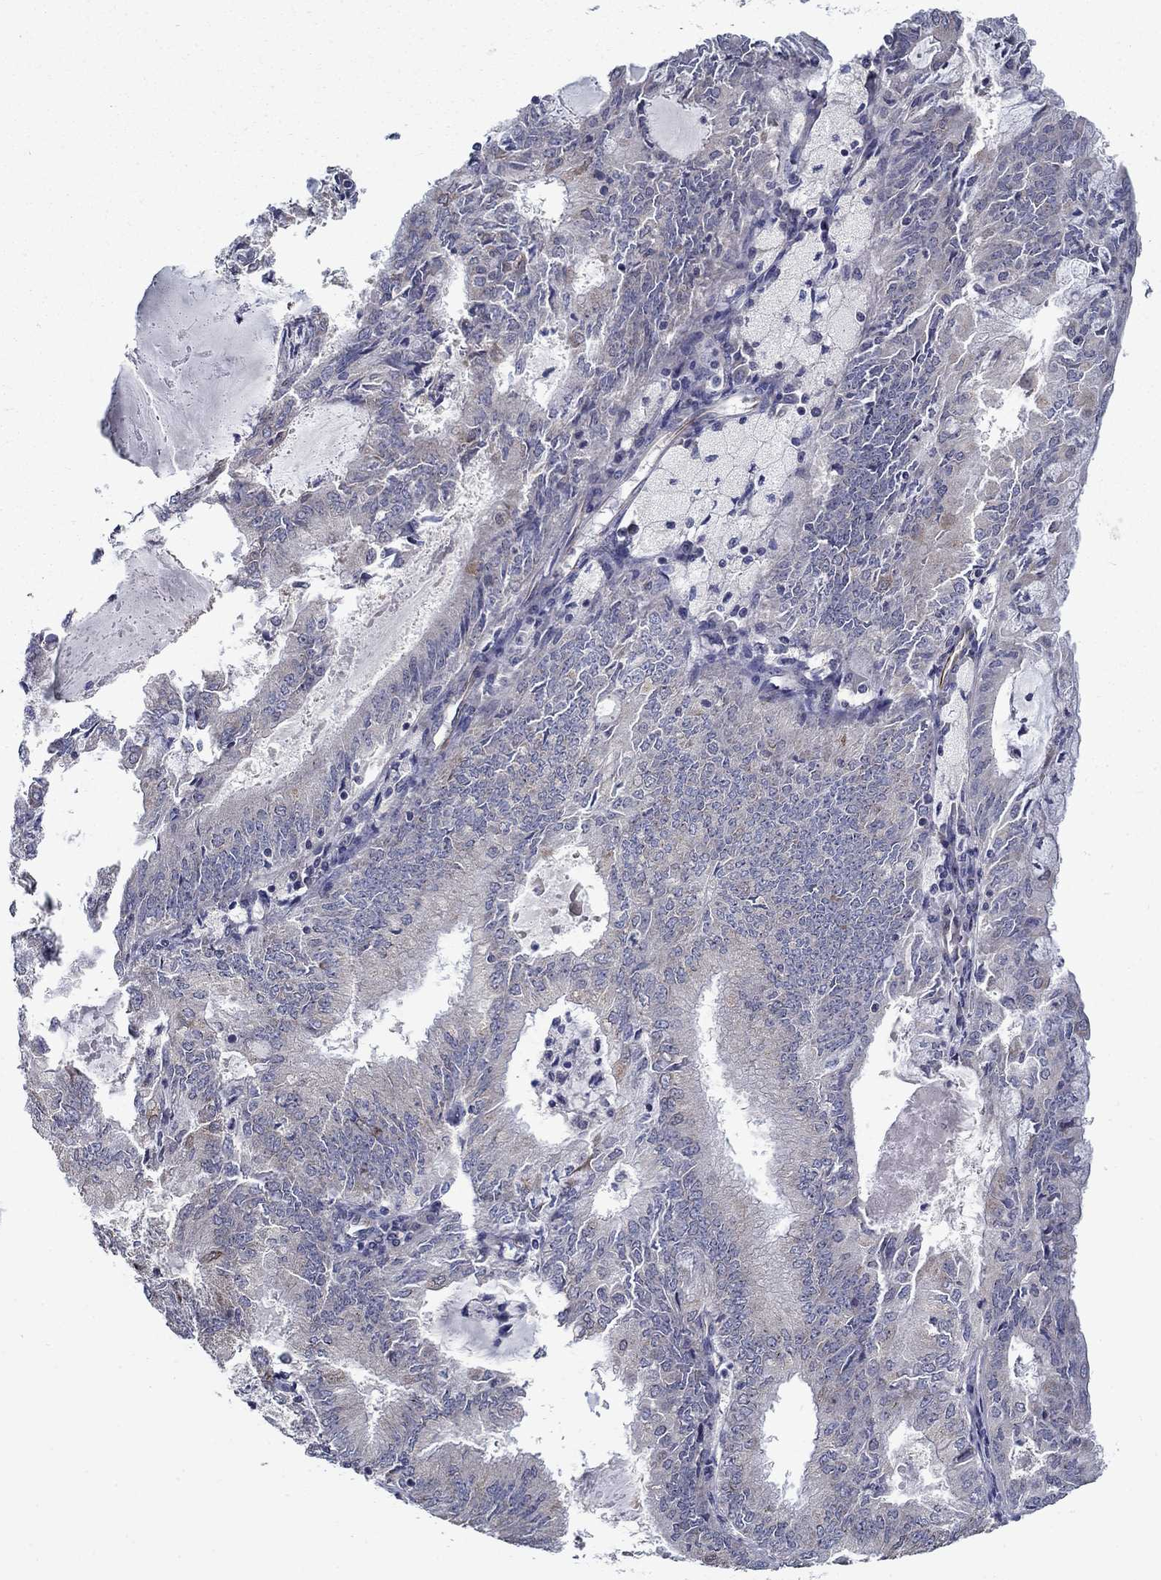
{"staining": {"intensity": "negative", "quantity": "none", "location": "none"}, "tissue": "endometrial cancer", "cell_type": "Tumor cells", "image_type": "cancer", "snomed": [{"axis": "morphology", "description": "Adenocarcinoma, NOS"}, {"axis": "topography", "description": "Endometrium"}], "caption": "Micrograph shows no protein staining in tumor cells of endometrial cancer (adenocarcinoma) tissue.", "gene": "LACTB2", "patient": {"sex": "female", "age": 57}}